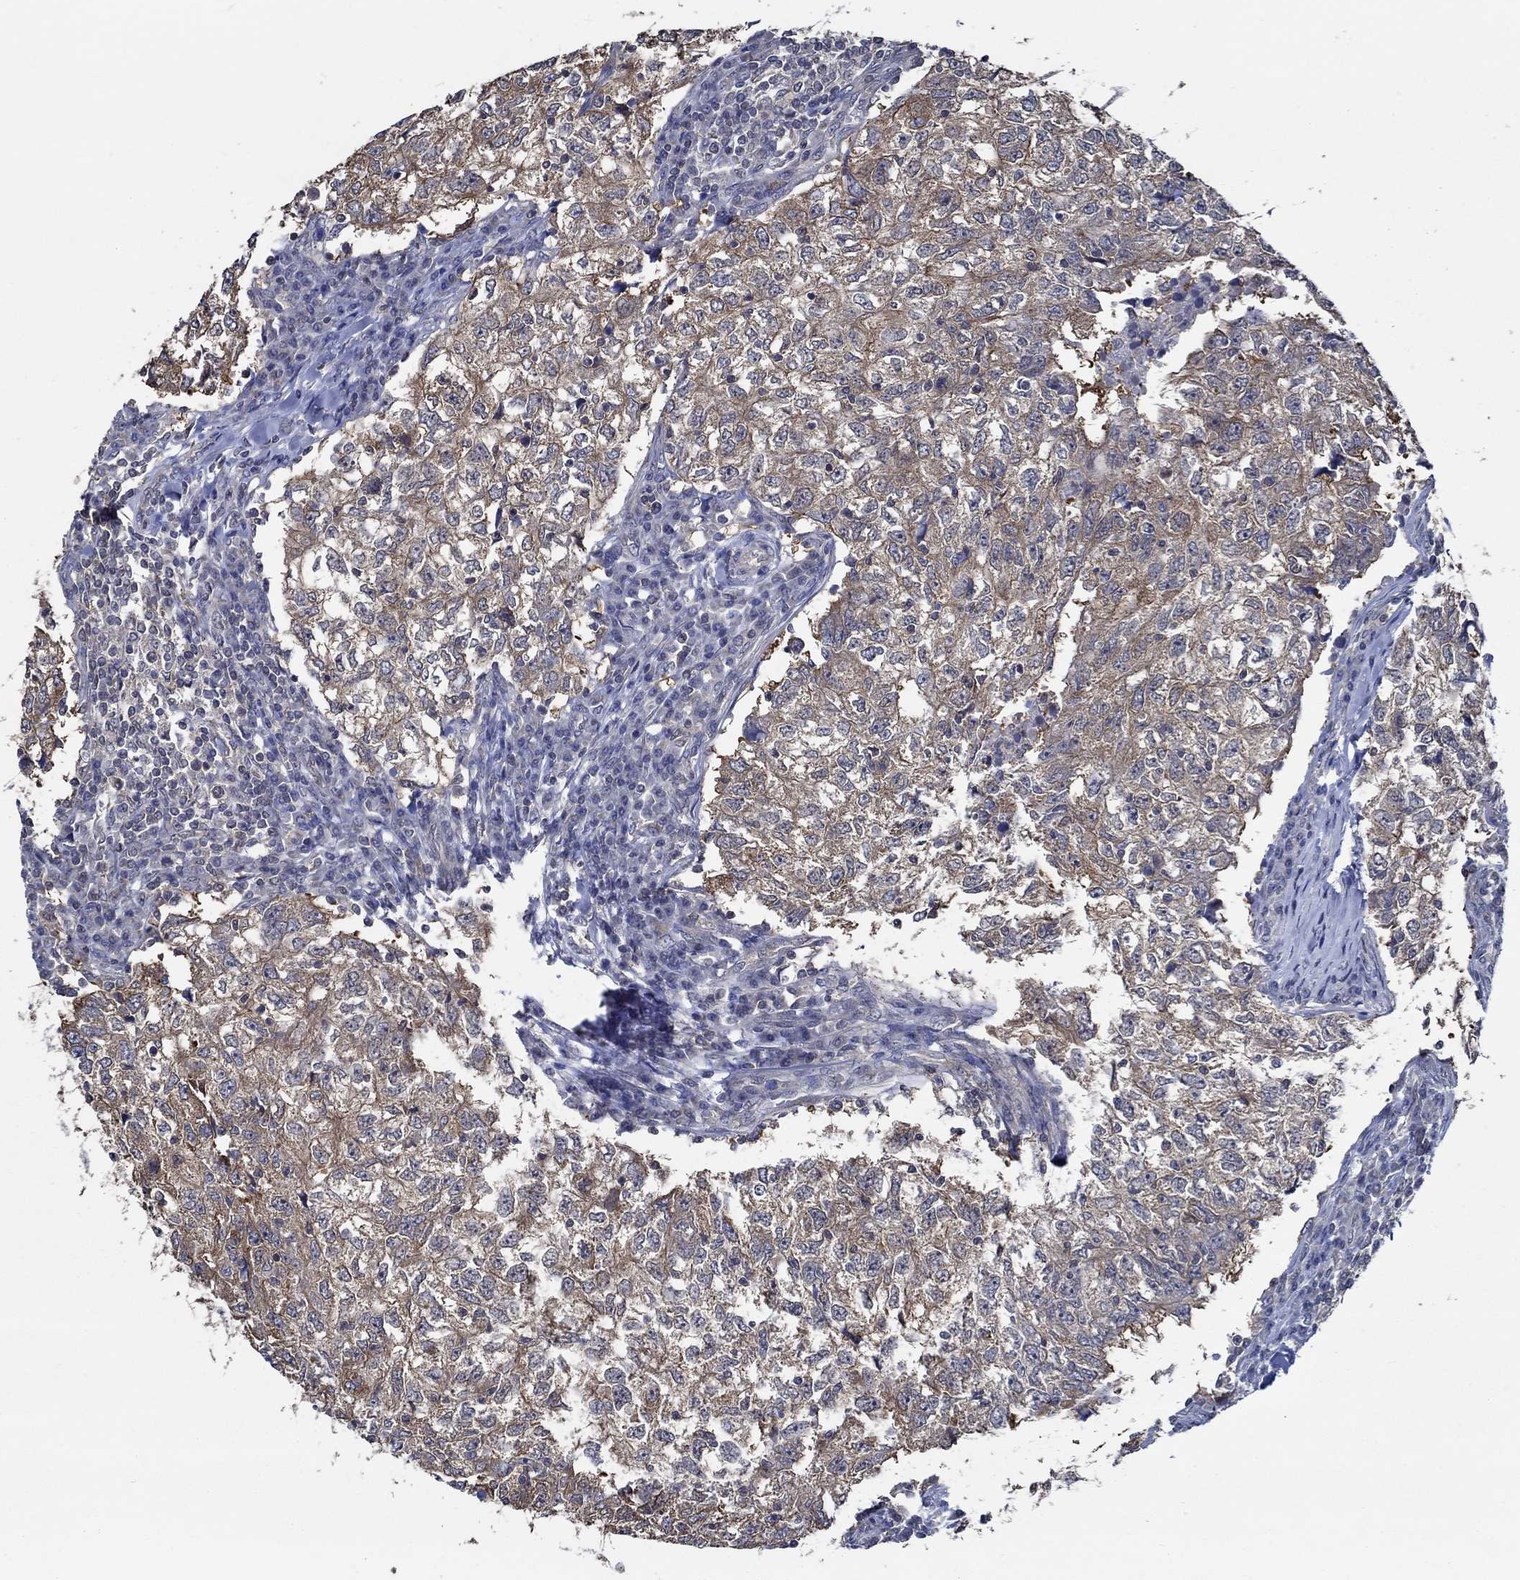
{"staining": {"intensity": "moderate", "quantity": "25%-75%", "location": "cytoplasmic/membranous"}, "tissue": "breast cancer", "cell_type": "Tumor cells", "image_type": "cancer", "snomed": [{"axis": "morphology", "description": "Duct carcinoma"}, {"axis": "topography", "description": "Breast"}], "caption": "Protein staining displays moderate cytoplasmic/membranous expression in approximately 25%-75% of tumor cells in breast cancer (intraductal carcinoma). (DAB (3,3'-diaminobenzidine) = brown stain, brightfield microscopy at high magnification).", "gene": "DACT1", "patient": {"sex": "female", "age": 30}}